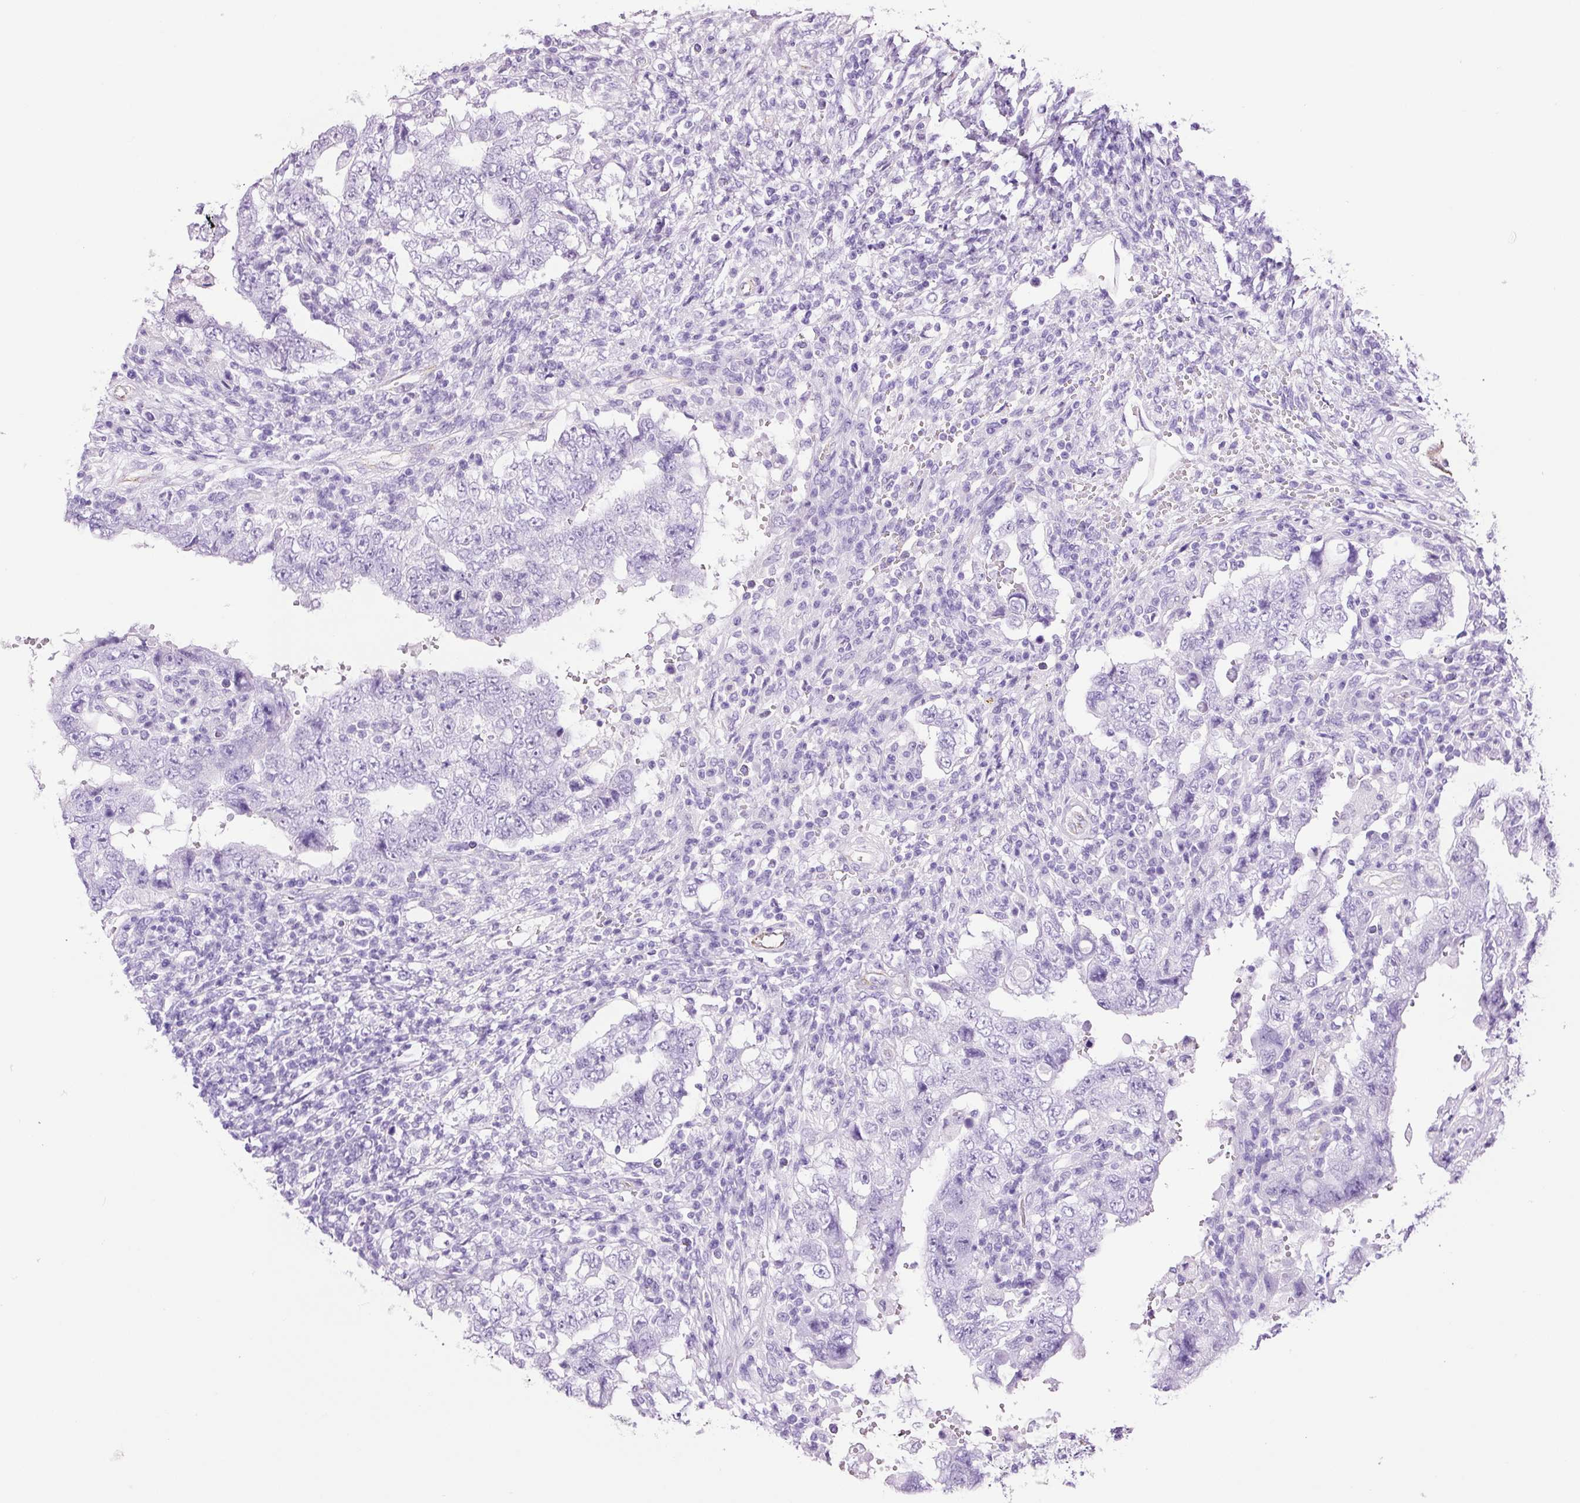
{"staining": {"intensity": "negative", "quantity": "none", "location": "none"}, "tissue": "testis cancer", "cell_type": "Tumor cells", "image_type": "cancer", "snomed": [{"axis": "morphology", "description": "Carcinoma, Embryonal, NOS"}, {"axis": "topography", "description": "Testis"}], "caption": "DAB (3,3'-diaminobenzidine) immunohistochemical staining of testis cancer exhibits no significant positivity in tumor cells. The staining is performed using DAB (3,3'-diaminobenzidine) brown chromogen with nuclei counter-stained in using hematoxylin.", "gene": "ADSS1", "patient": {"sex": "male", "age": 26}}